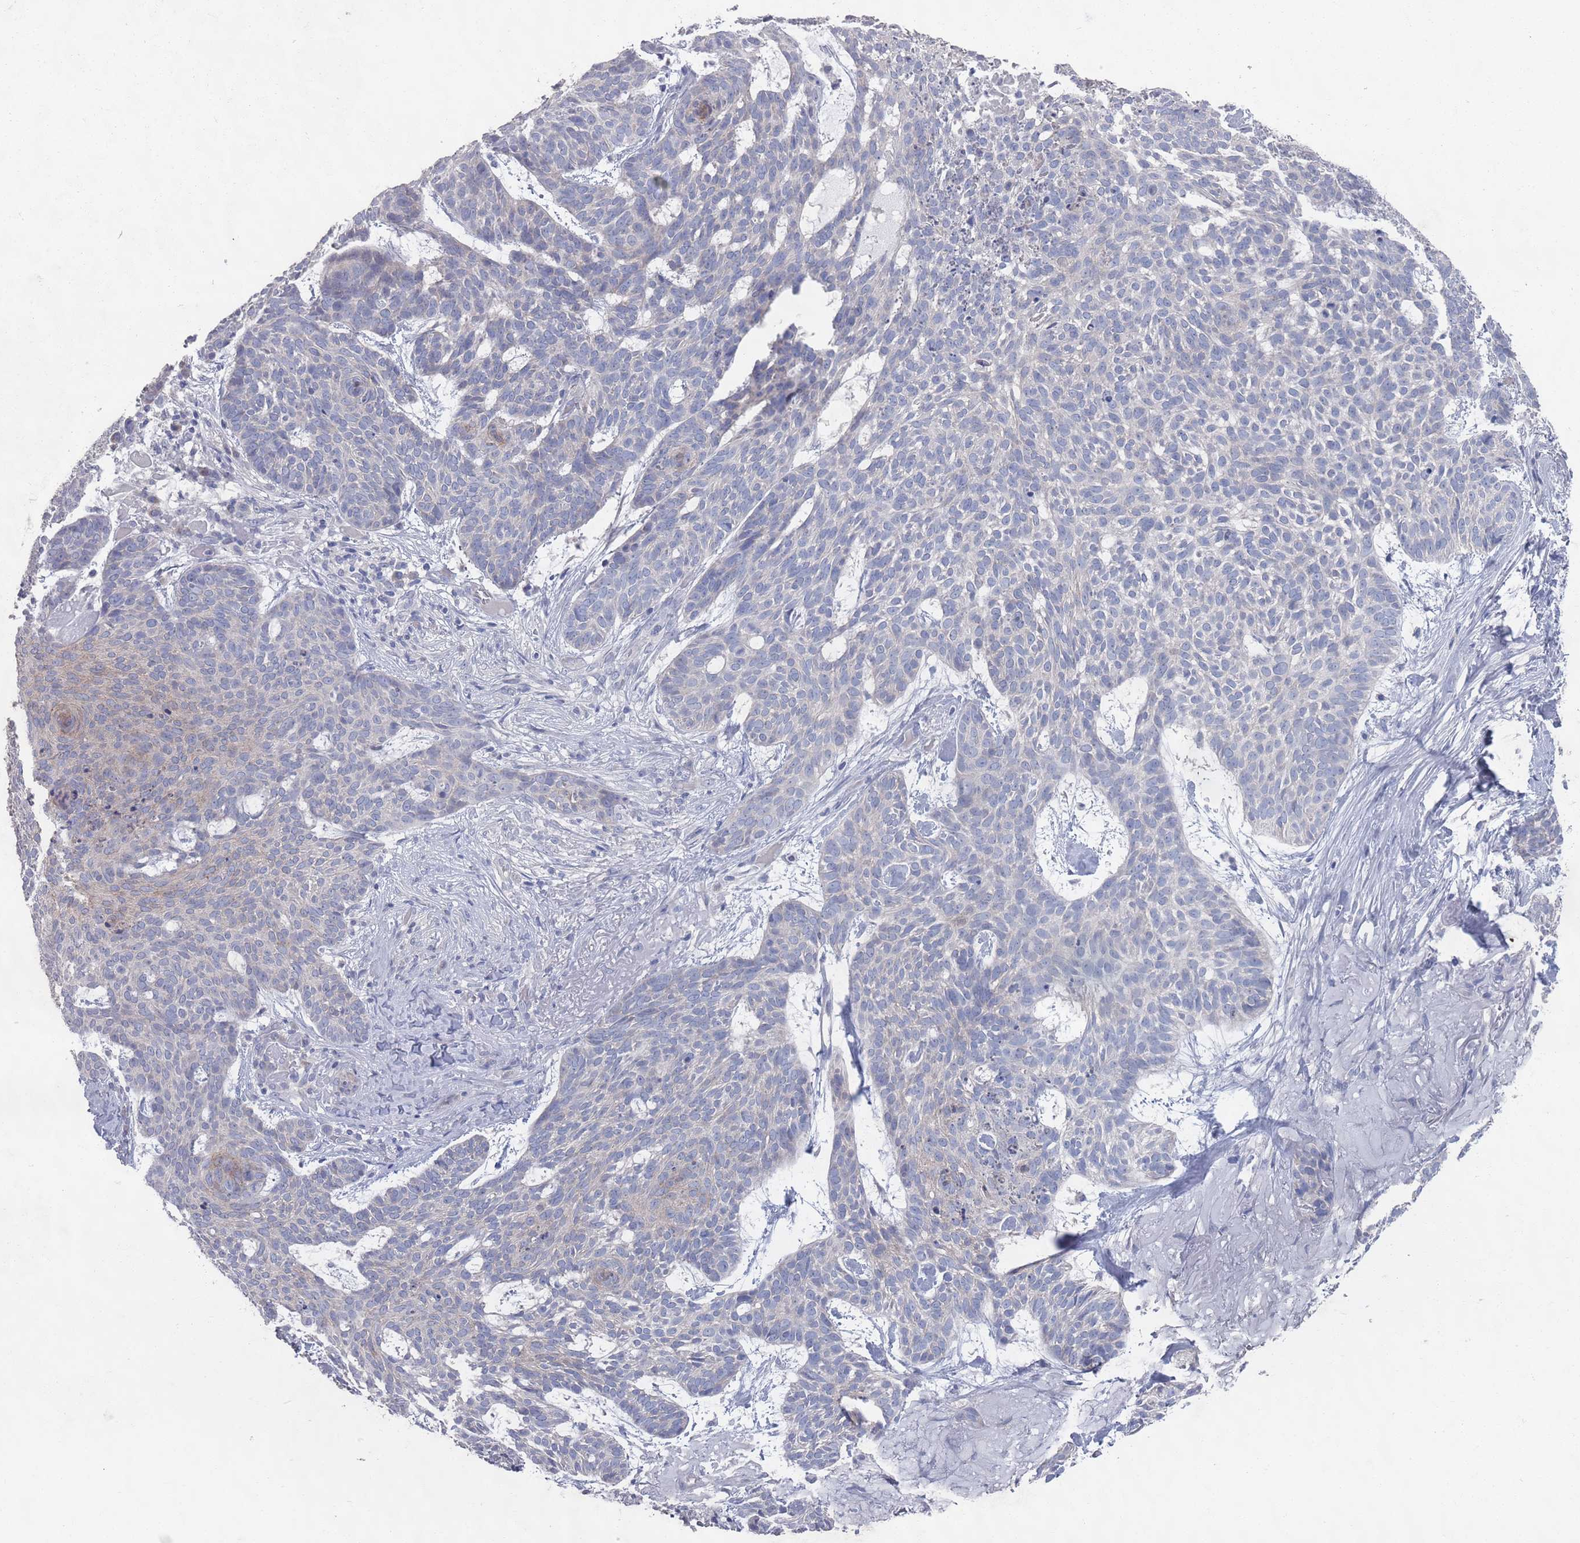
{"staining": {"intensity": "negative", "quantity": "none", "location": "none"}, "tissue": "skin cancer", "cell_type": "Tumor cells", "image_type": "cancer", "snomed": [{"axis": "morphology", "description": "Basal cell carcinoma"}, {"axis": "topography", "description": "Skin"}], "caption": "DAB (3,3'-diaminobenzidine) immunohistochemical staining of skin cancer shows no significant expression in tumor cells. Brightfield microscopy of IHC stained with DAB (brown) and hematoxylin (blue), captured at high magnification.", "gene": "PROM2", "patient": {"sex": "female", "age": 89}}